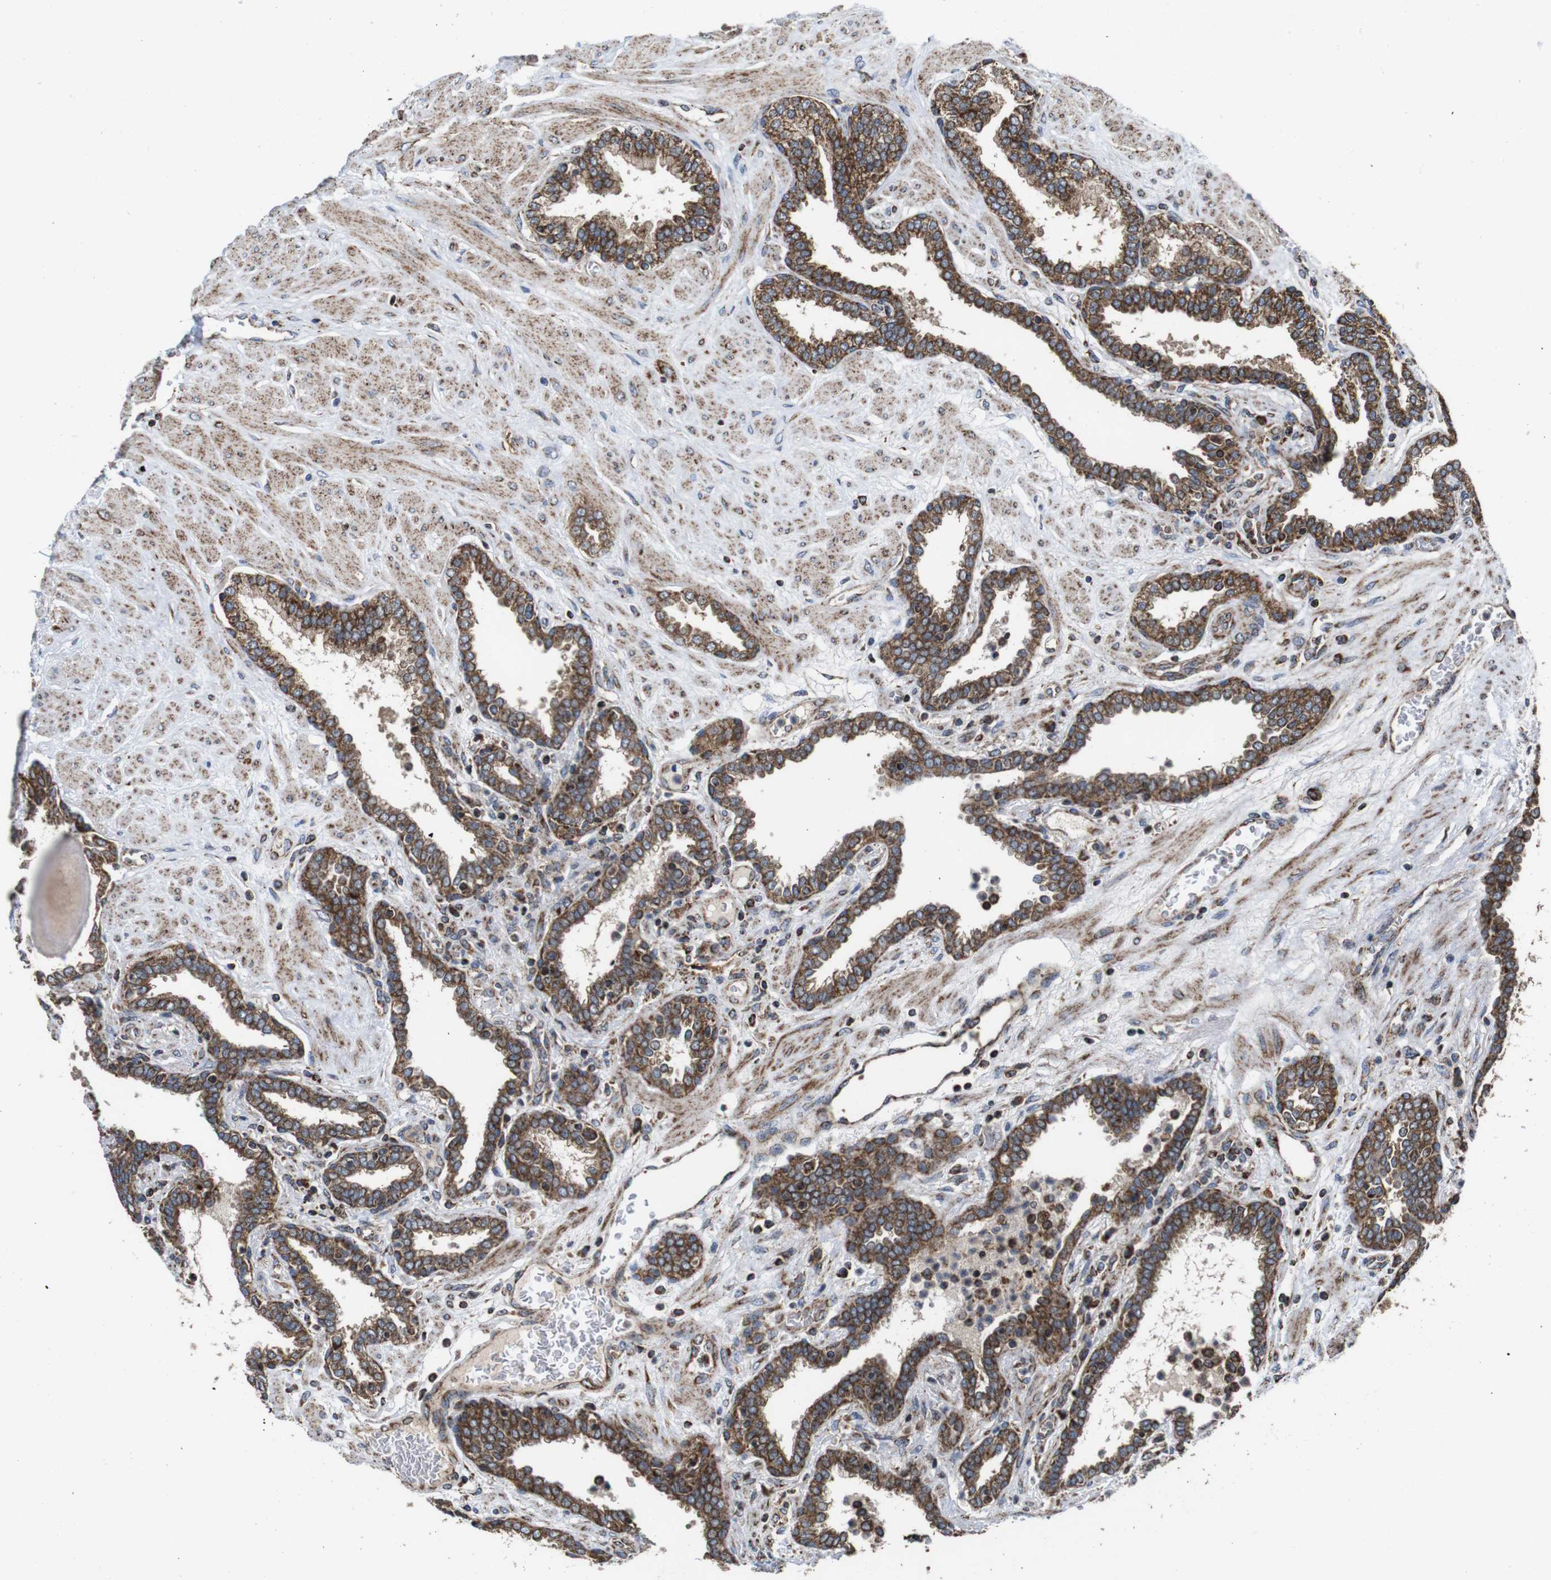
{"staining": {"intensity": "moderate", "quantity": ">75%", "location": "cytoplasmic/membranous"}, "tissue": "prostate", "cell_type": "Glandular cells", "image_type": "normal", "snomed": [{"axis": "morphology", "description": "Normal tissue, NOS"}, {"axis": "topography", "description": "Prostate"}], "caption": "Protein expression analysis of normal prostate displays moderate cytoplasmic/membranous expression in about >75% of glandular cells.", "gene": "HK1", "patient": {"sex": "male", "age": 51}}